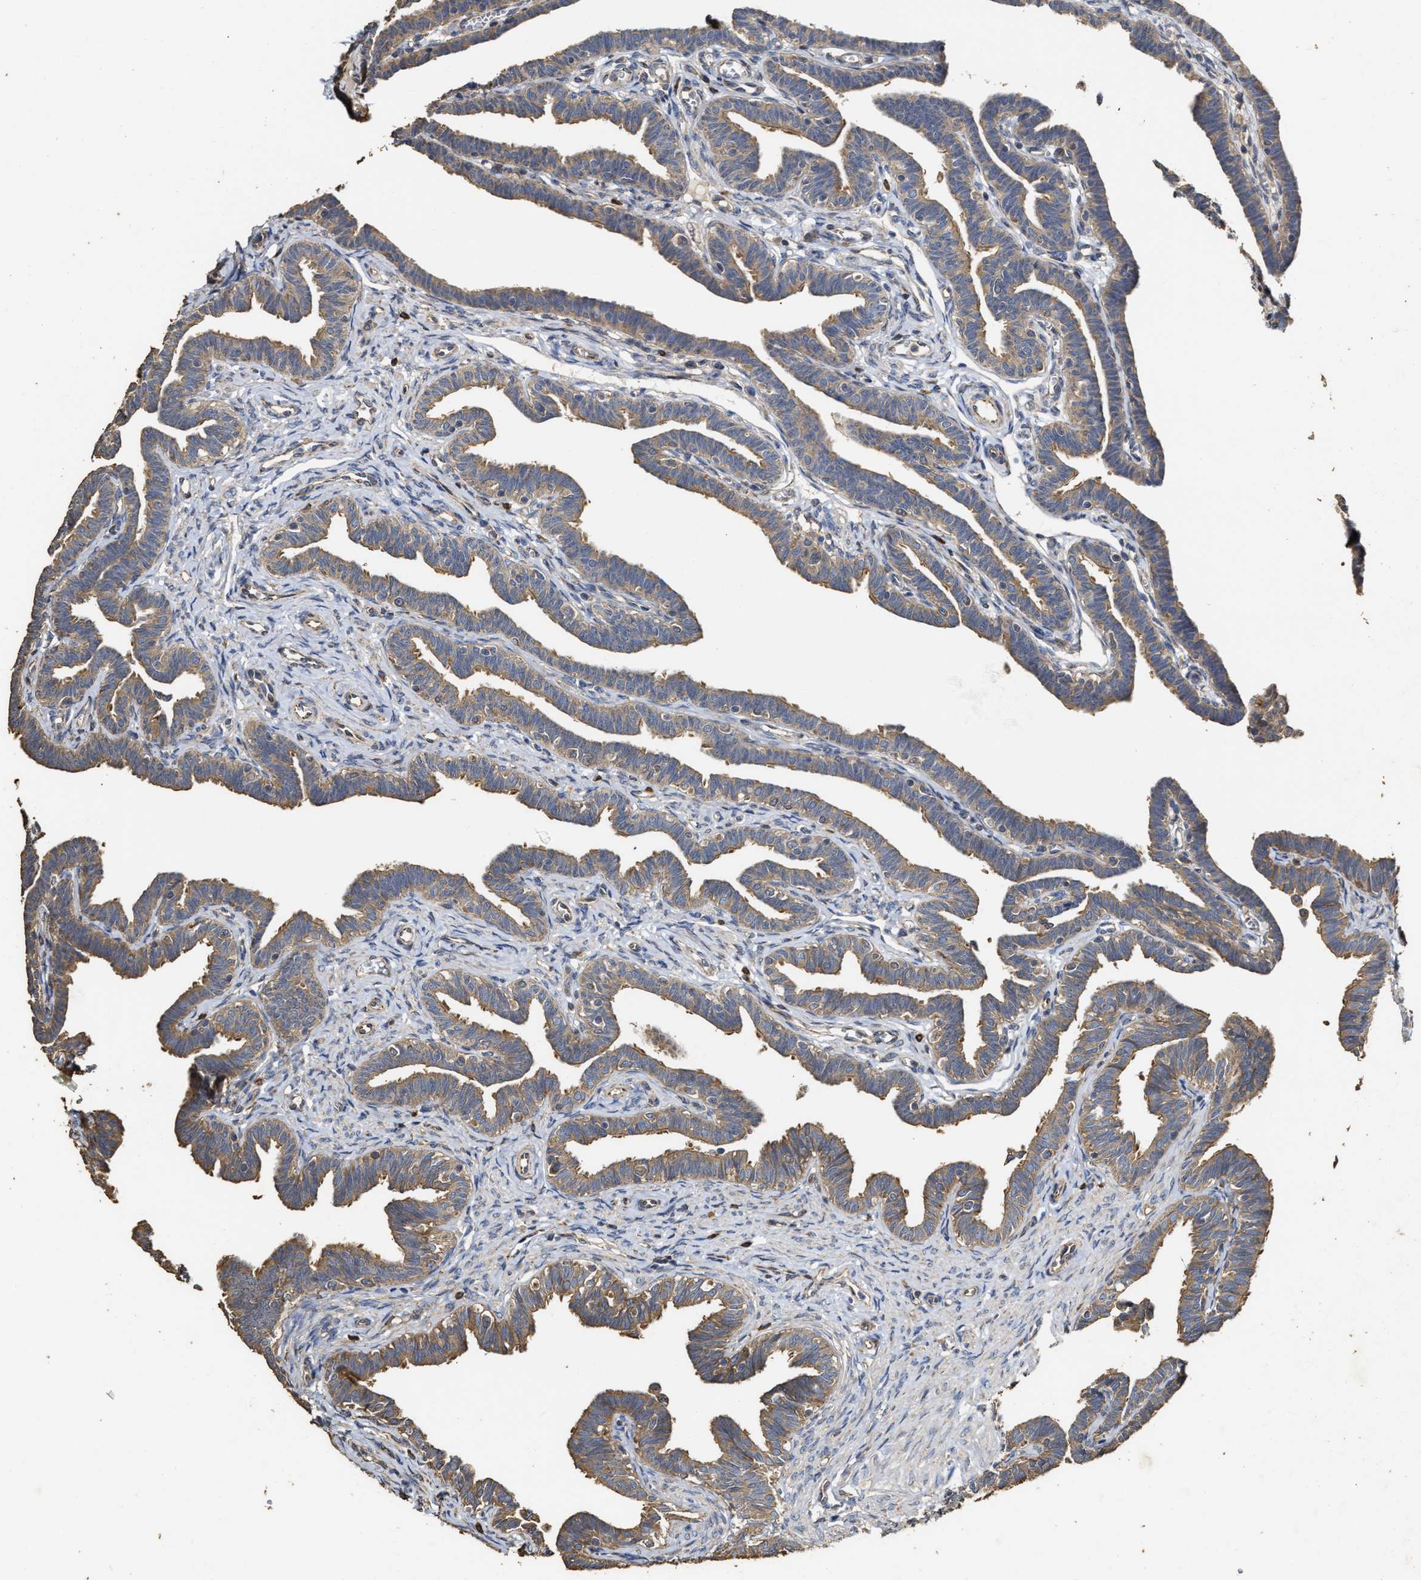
{"staining": {"intensity": "moderate", "quantity": ">75%", "location": "cytoplasmic/membranous"}, "tissue": "fallopian tube", "cell_type": "Glandular cells", "image_type": "normal", "snomed": [{"axis": "morphology", "description": "Normal tissue, NOS"}, {"axis": "topography", "description": "Fallopian tube"}, {"axis": "topography", "description": "Ovary"}], "caption": "Human fallopian tube stained with a brown dye demonstrates moderate cytoplasmic/membranous positive expression in about >75% of glandular cells.", "gene": "NAV1", "patient": {"sex": "female", "age": 23}}